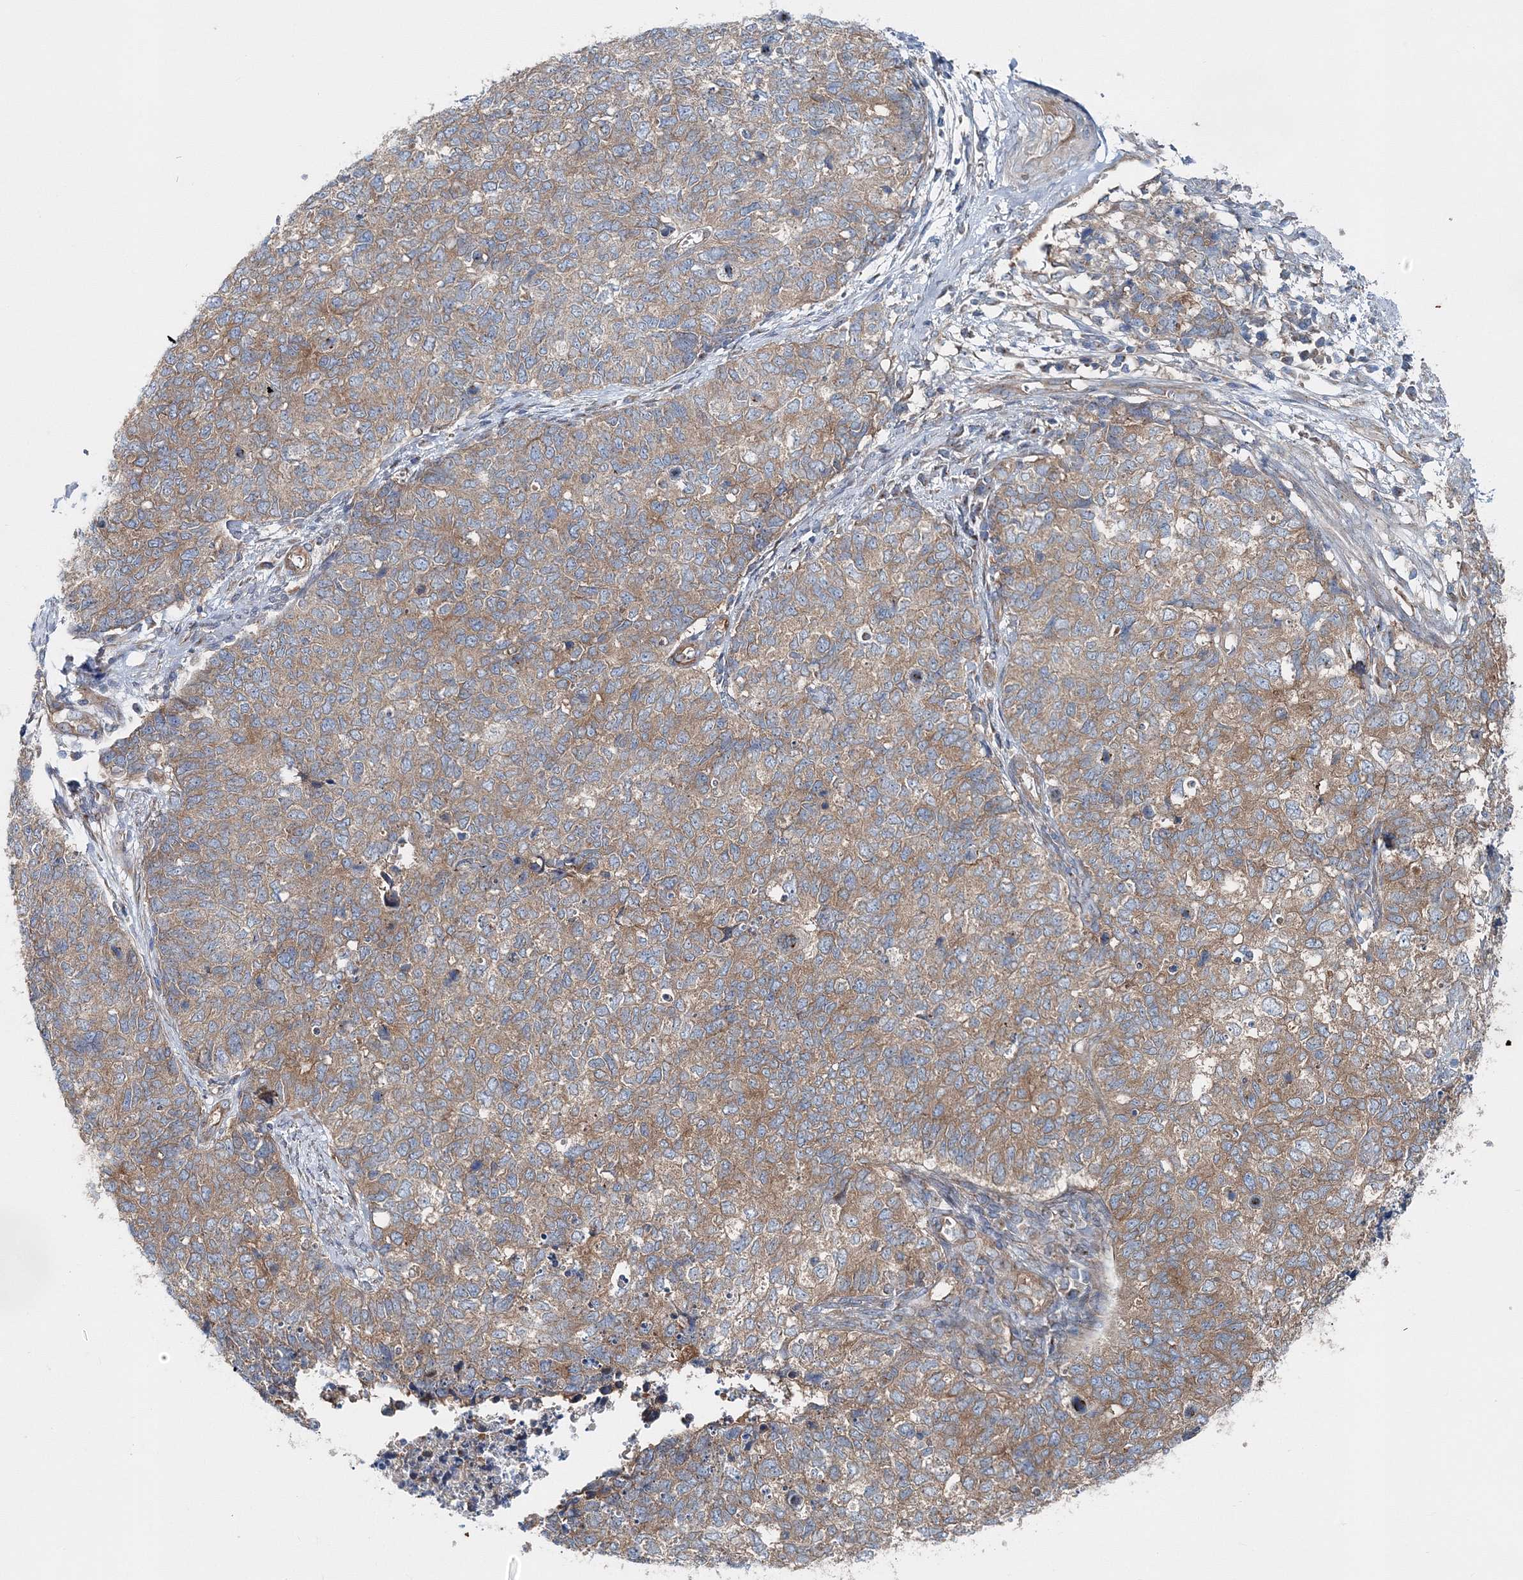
{"staining": {"intensity": "moderate", "quantity": ">75%", "location": "cytoplasmic/membranous"}, "tissue": "cervical cancer", "cell_type": "Tumor cells", "image_type": "cancer", "snomed": [{"axis": "morphology", "description": "Squamous cell carcinoma, NOS"}, {"axis": "topography", "description": "Cervix"}], "caption": "Approximately >75% of tumor cells in cervical squamous cell carcinoma display moderate cytoplasmic/membranous protein positivity as visualized by brown immunohistochemical staining.", "gene": "MPHOSPH9", "patient": {"sex": "female", "age": 63}}